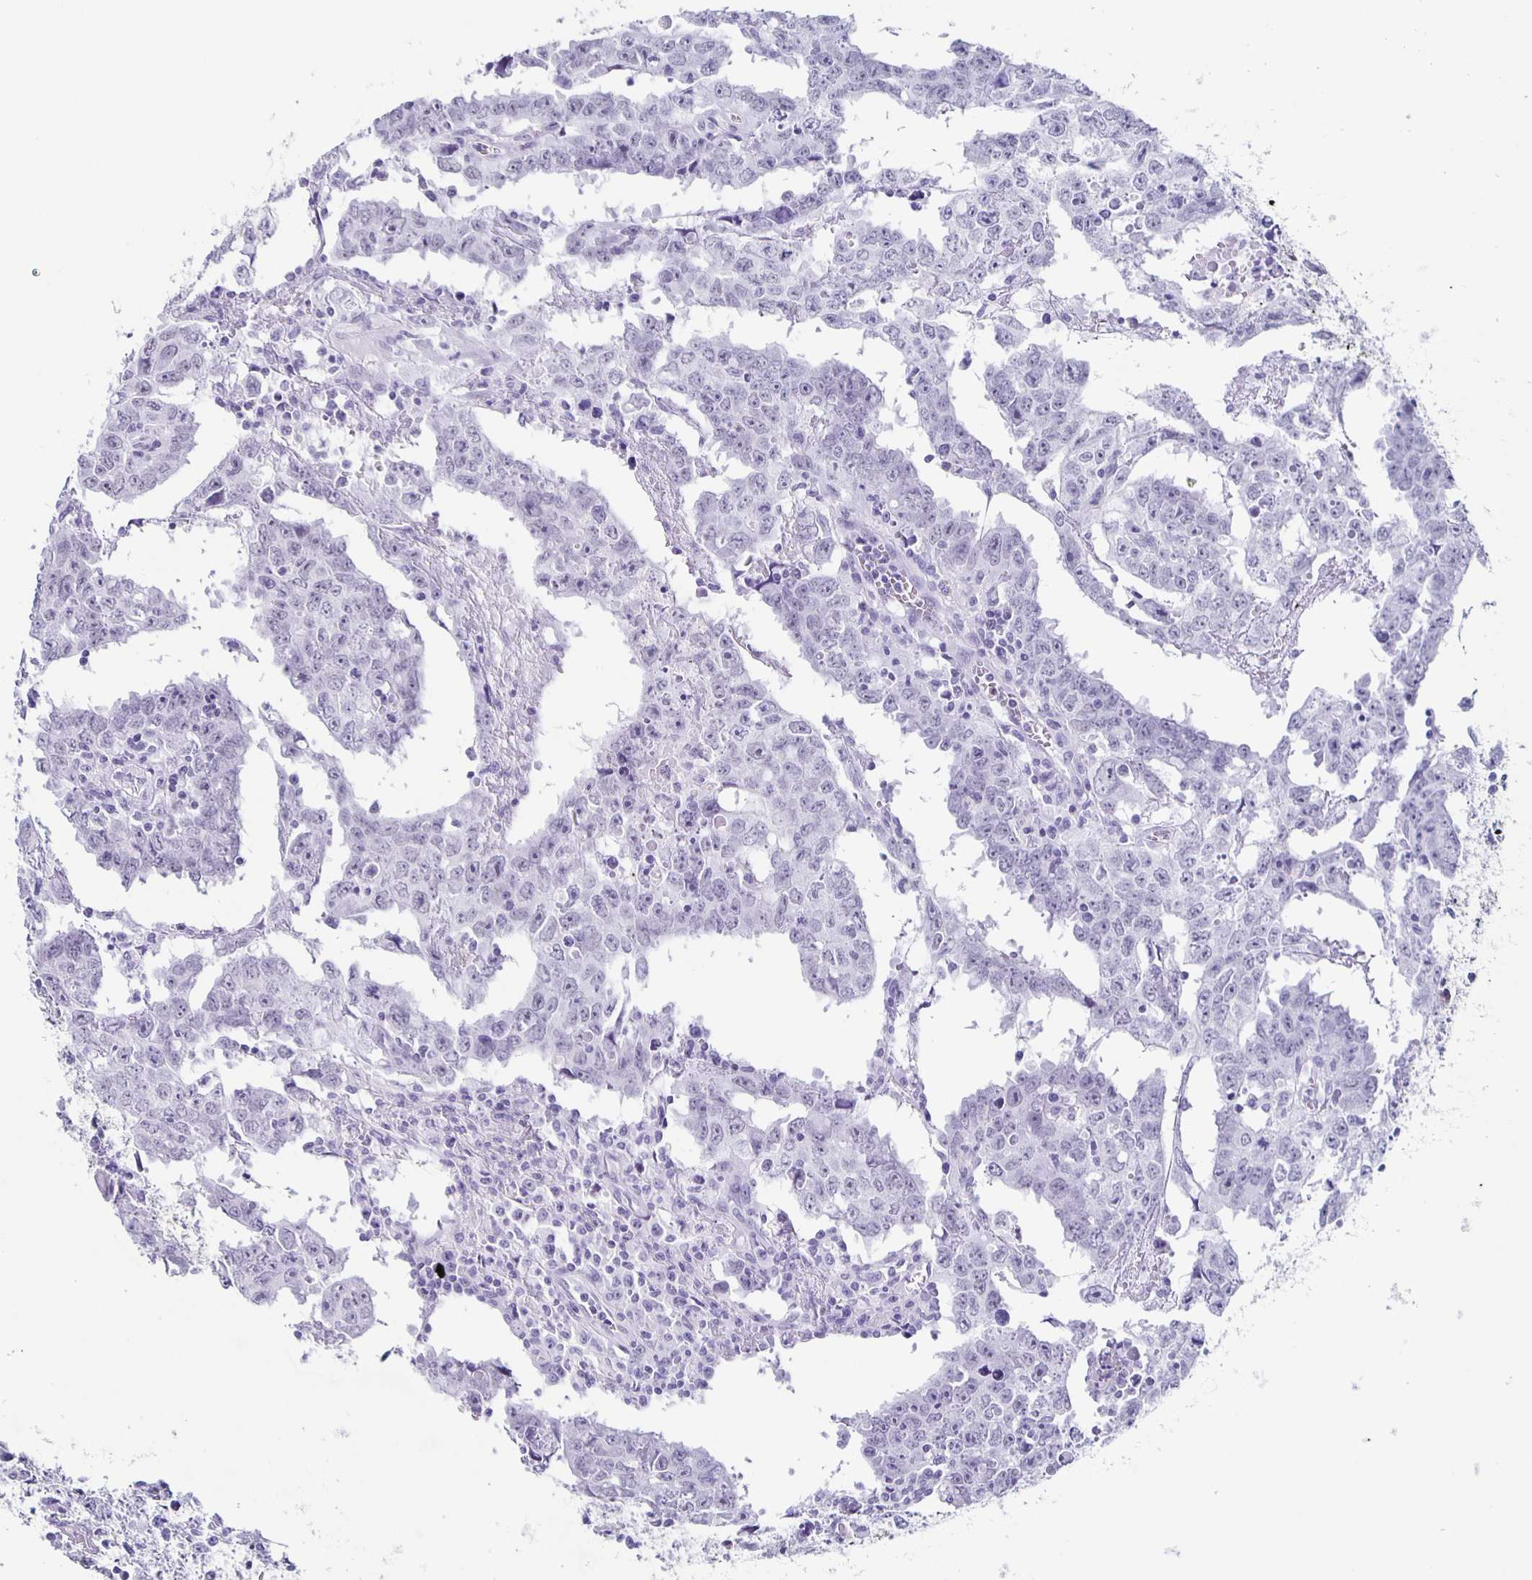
{"staining": {"intensity": "negative", "quantity": "none", "location": "none"}, "tissue": "testis cancer", "cell_type": "Tumor cells", "image_type": "cancer", "snomed": [{"axis": "morphology", "description": "Carcinoma, Embryonal, NOS"}, {"axis": "topography", "description": "Testis"}], "caption": "High magnification brightfield microscopy of testis embryonal carcinoma stained with DAB (3,3'-diaminobenzidine) (brown) and counterstained with hematoxylin (blue): tumor cells show no significant positivity.", "gene": "TPPP", "patient": {"sex": "male", "age": 22}}